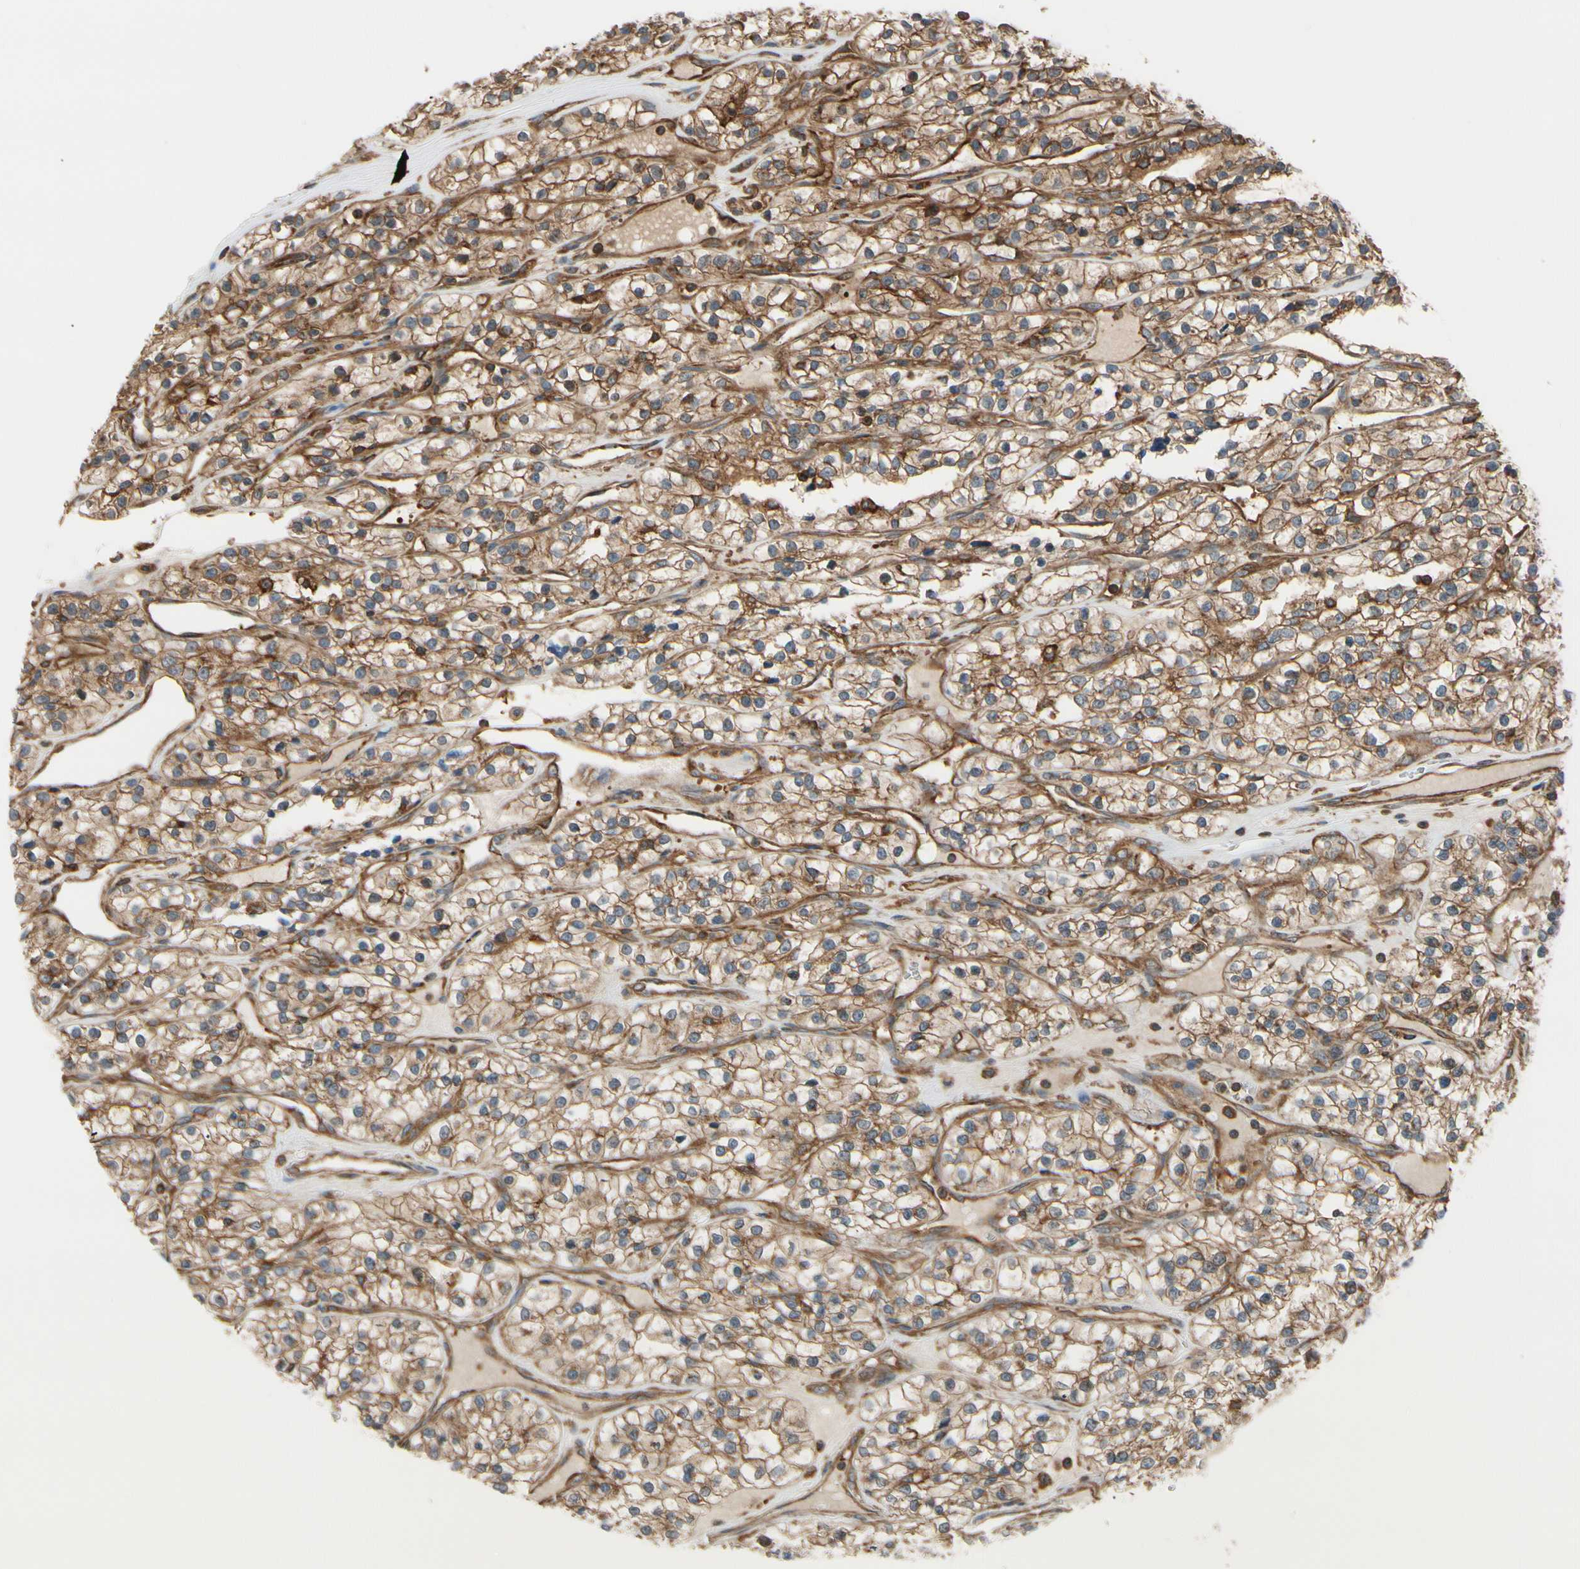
{"staining": {"intensity": "moderate", "quantity": "25%-75%", "location": "cytoplasmic/membranous"}, "tissue": "renal cancer", "cell_type": "Tumor cells", "image_type": "cancer", "snomed": [{"axis": "morphology", "description": "Adenocarcinoma, NOS"}, {"axis": "topography", "description": "Kidney"}], "caption": "Human renal adenocarcinoma stained with a brown dye demonstrates moderate cytoplasmic/membranous positive positivity in about 25%-75% of tumor cells.", "gene": "EPS15", "patient": {"sex": "female", "age": 57}}